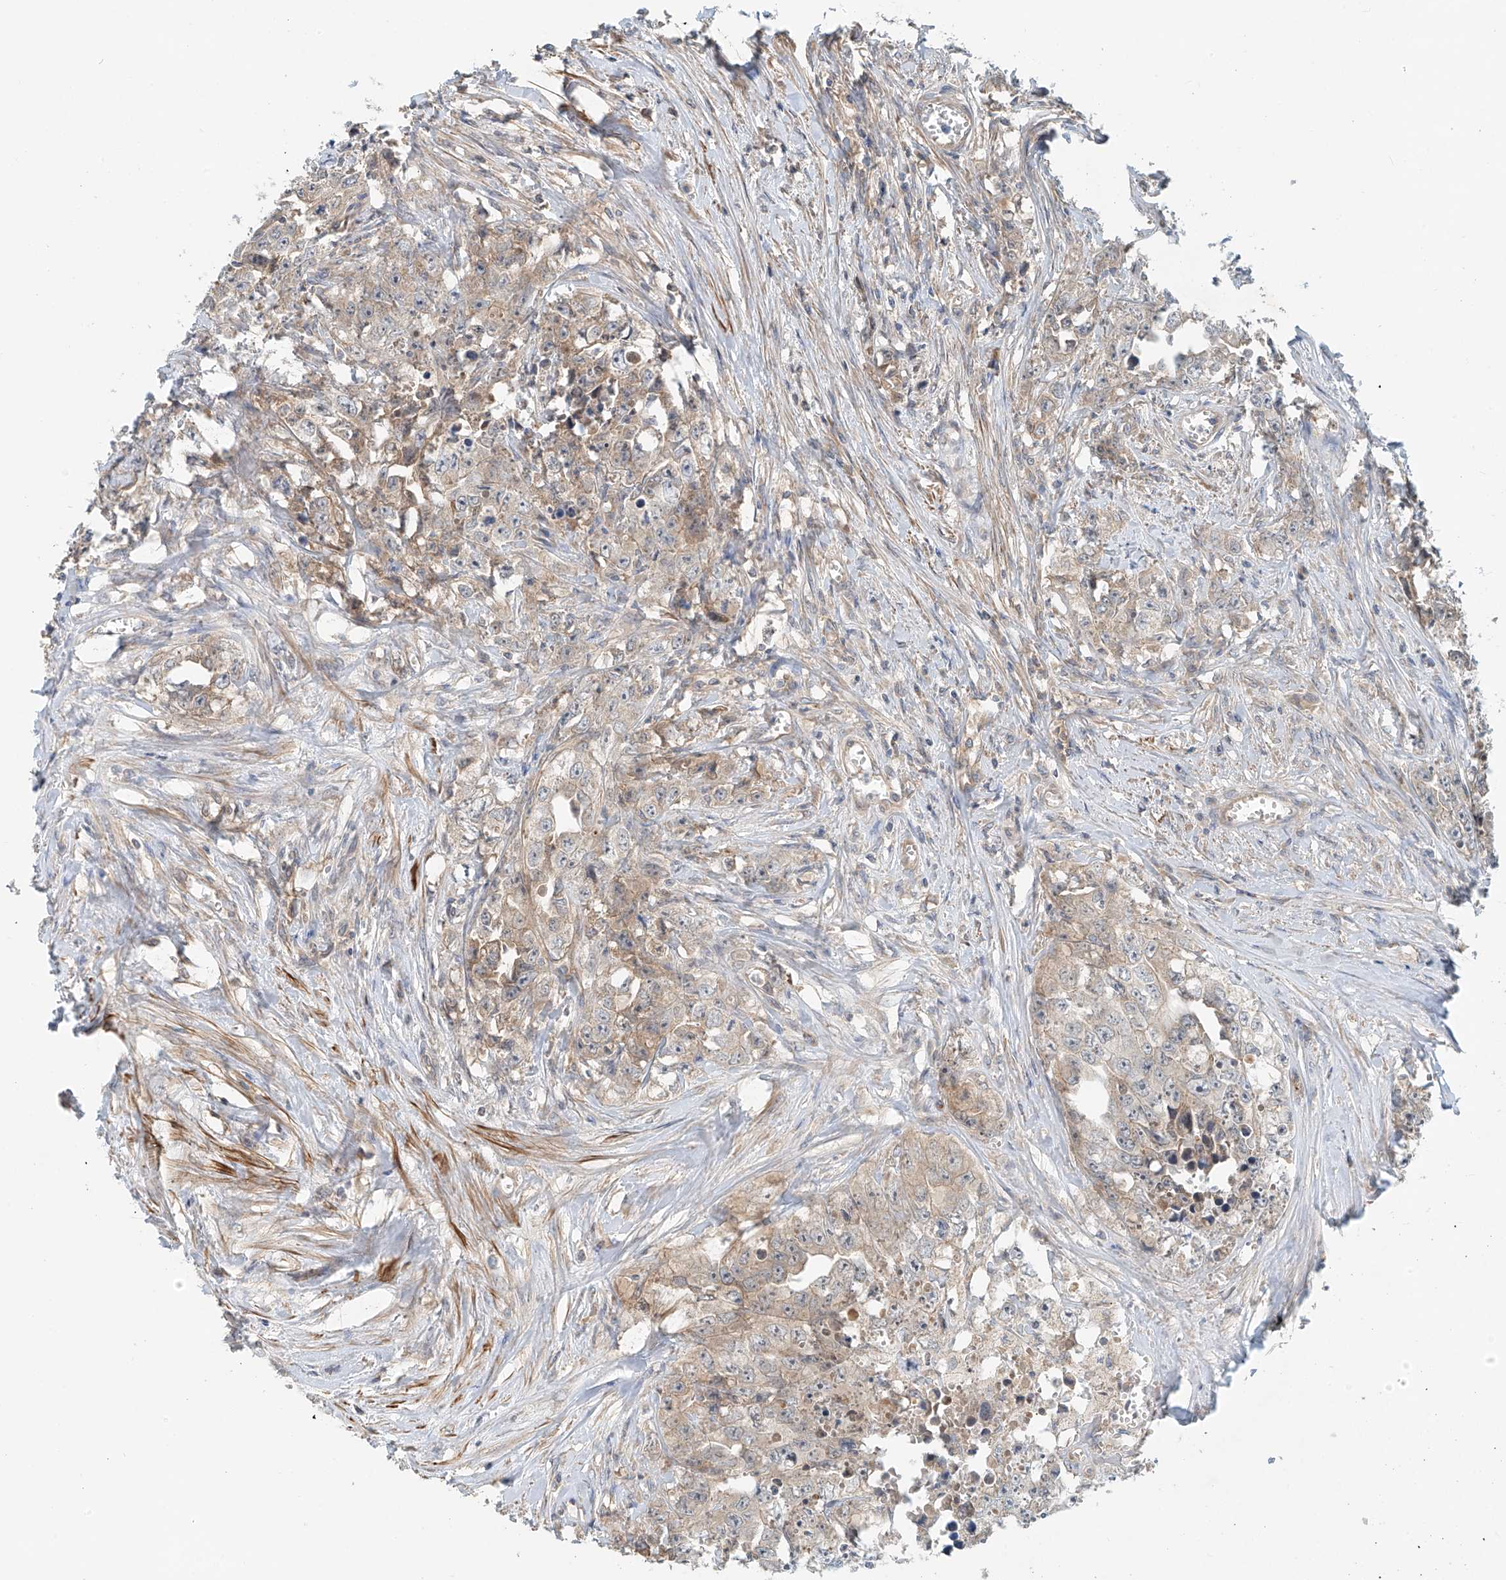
{"staining": {"intensity": "negative", "quantity": "none", "location": "none"}, "tissue": "testis cancer", "cell_type": "Tumor cells", "image_type": "cancer", "snomed": [{"axis": "morphology", "description": "Seminoma, NOS"}, {"axis": "morphology", "description": "Carcinoma, Embryonal, NOS"}, {"axis": "topography", "description": "Testis"}], "caption": "Human testis seminoma stained for a protein using IHC shows no positivity in tumor cells.", "gene": "LYRM9", "patient": {"sex": "male", "age": 43}}